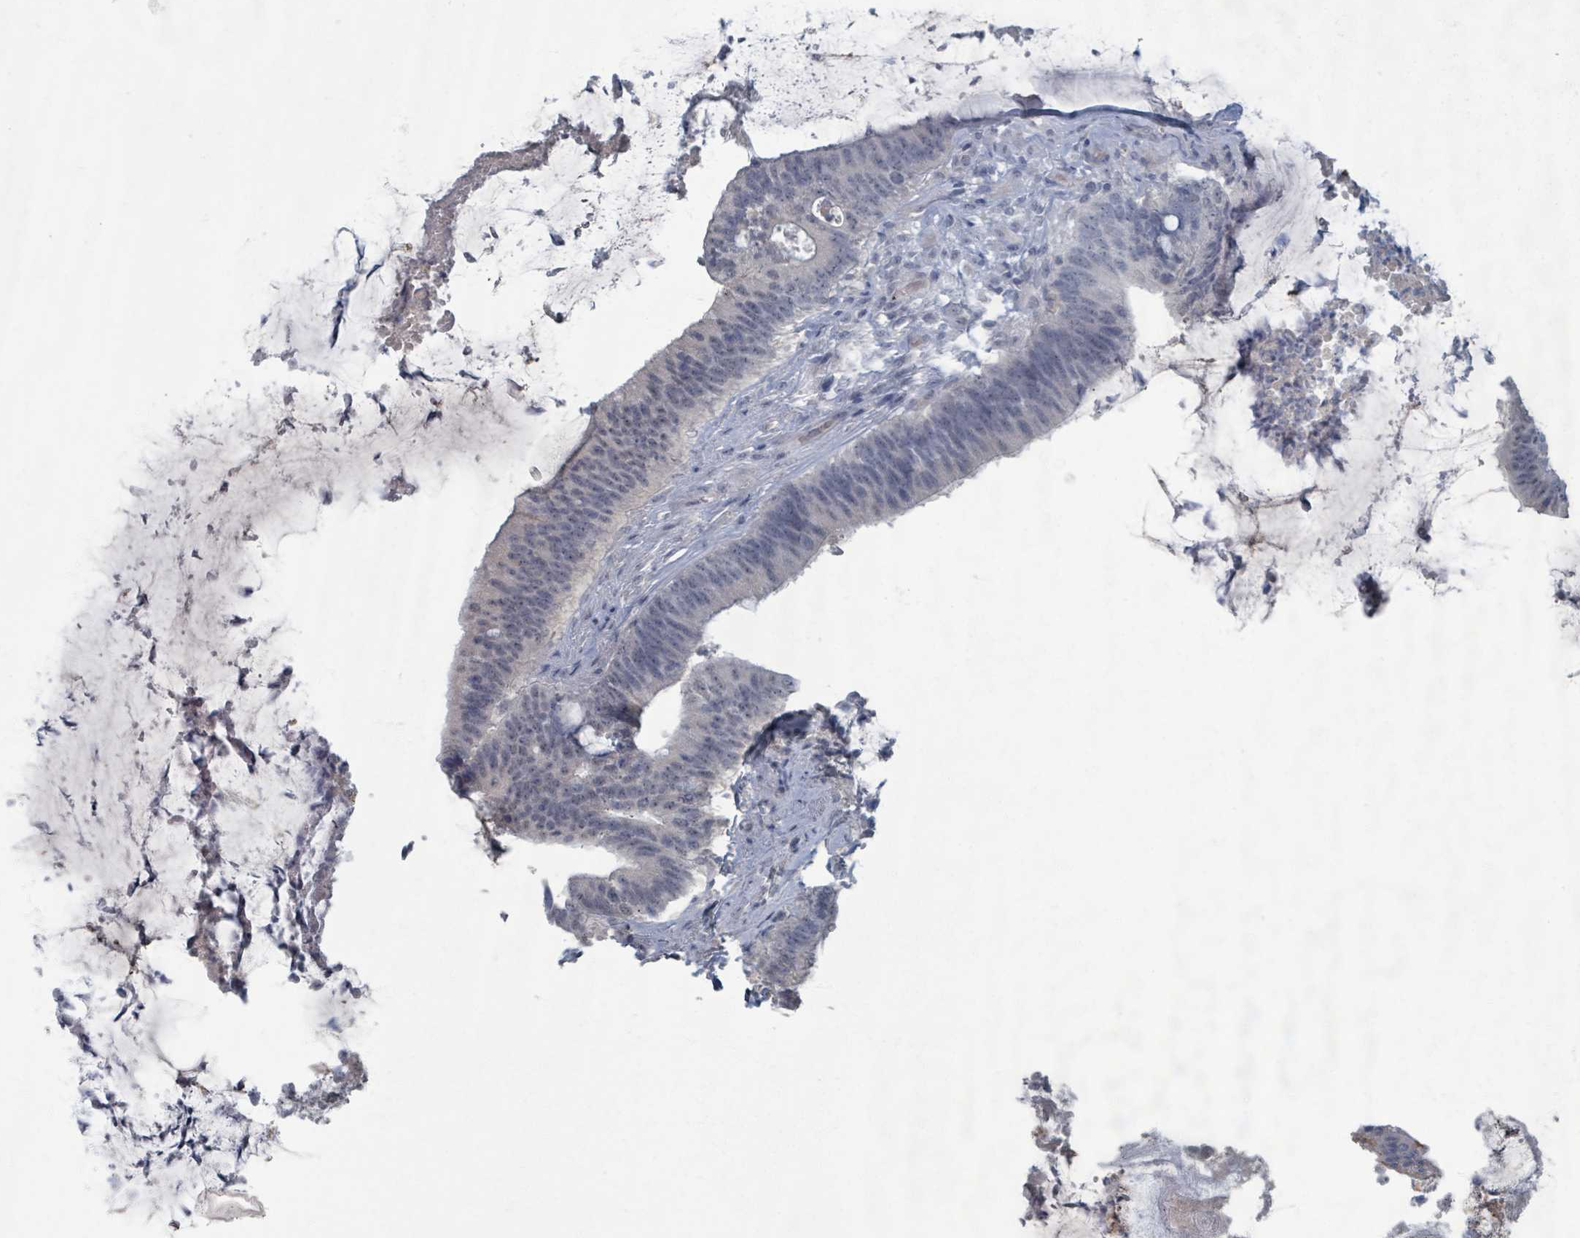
{"staining": {"intensity": "negative", "quantity": "none", "location": "none"}, "tissue": "colorectal cancer", "cell_type": "Tumor cells", "image_type": "cancer", "snomed": [{"axis": "morphology", "description": "Adenocarcinoma, NOS"}, {"axis": "topography", "description": "Colon"}], "caption": "A high-resolution photomicrograph shows immunohistochemistry (IHC) staining of adenocarcinoma (colorectal), which exhibits no significant staining in tumor cells.", "gene": "WNT11", "patient": {"sex": "female", "age": 43}}